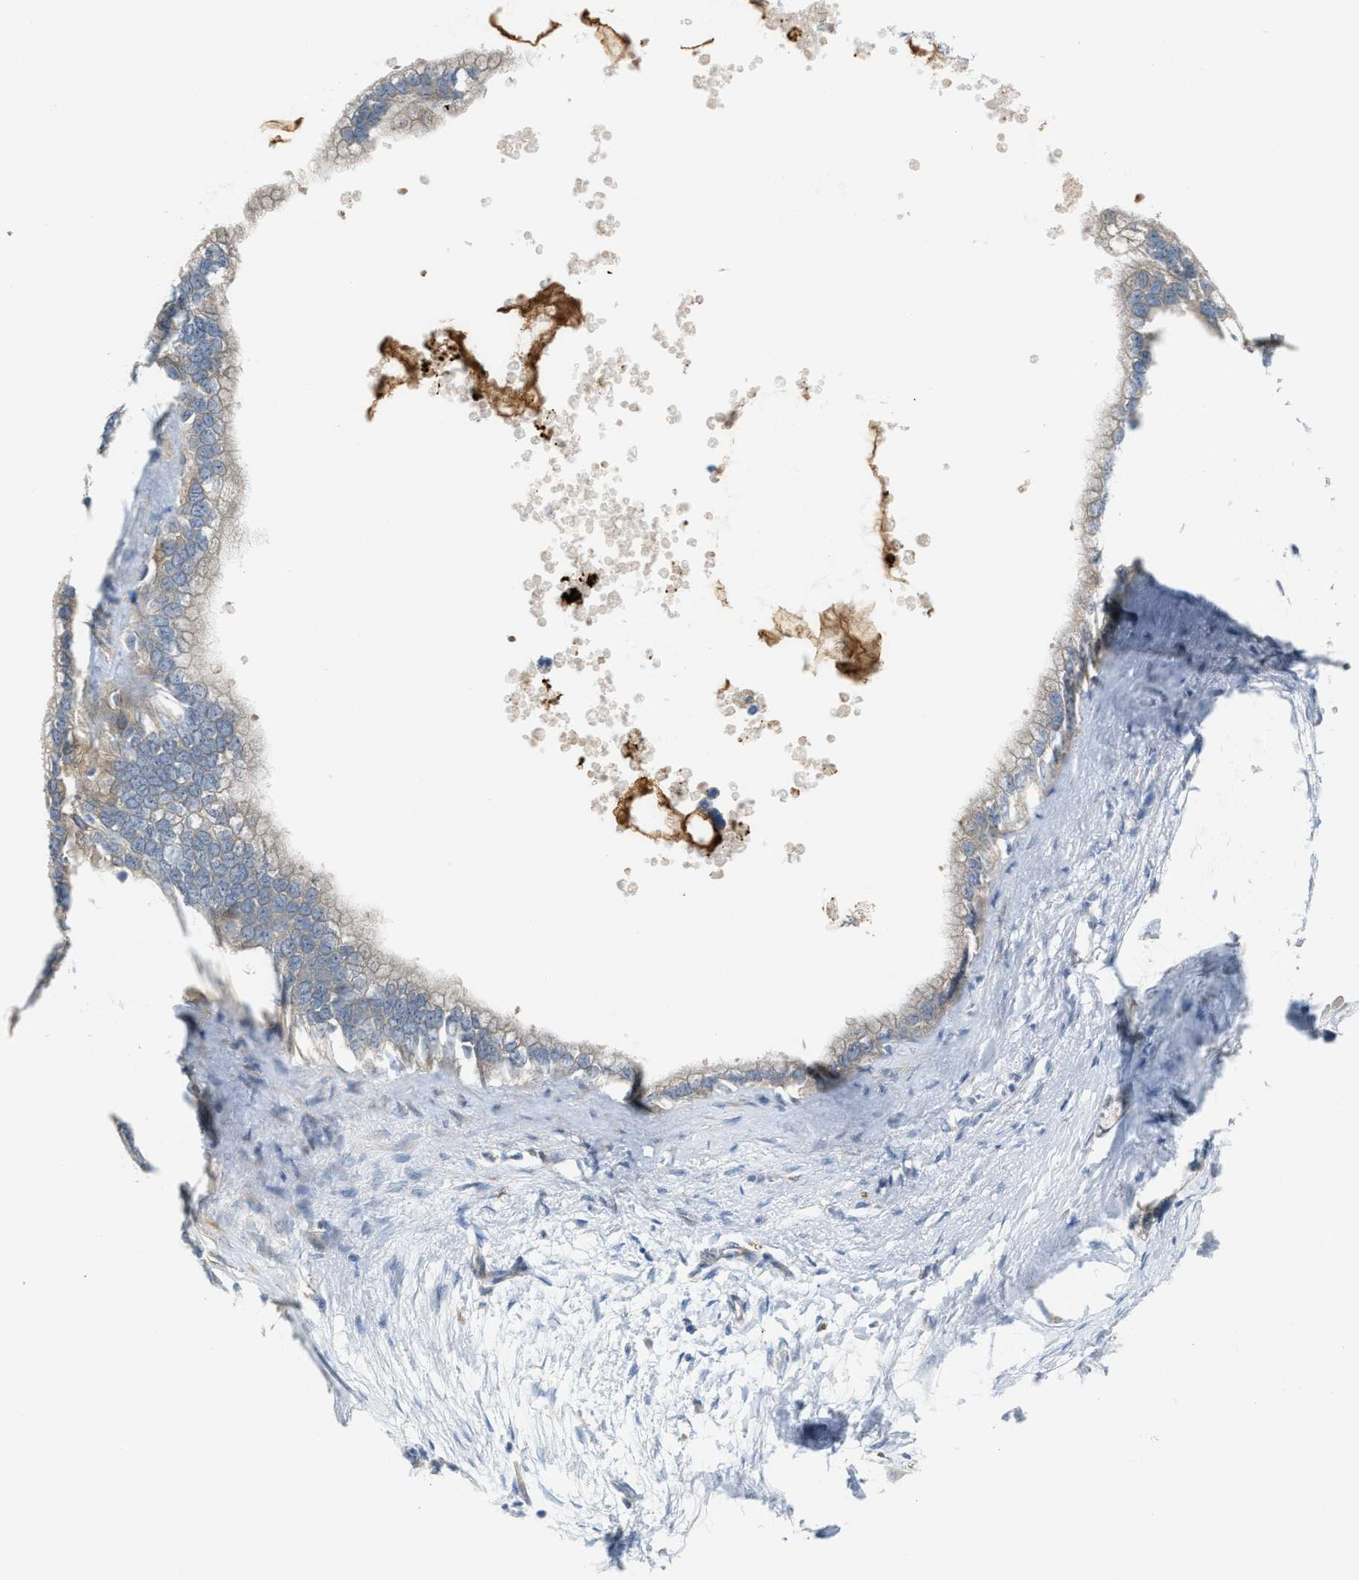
{"staining": {"intensity": "negative", "quantity": "none", "location": "none"}, "tissue": "pancreatic cancer", "cell_type": "Tumor cells", "image_type": "cancer", "snomed": [{"axis": "morphology", "description": "Adenocarcinoma, NOS"}, {"axis": "topography", "description": "Pancreas"}], "caption": "High power microscopy image of an immunohistochemistry (IHC) histopathology image of adenocarcinoma (pancreatic), revealing no significant expression in tumor cells. (Stains: DAB (3,3'-diaminobenzidine) IHC with hematoxylin counter stain, Microscopy: brightfield microscopy at high magnification).", "gene": "KLHDC10", "patient": {"sex": "male", "age": 74}}